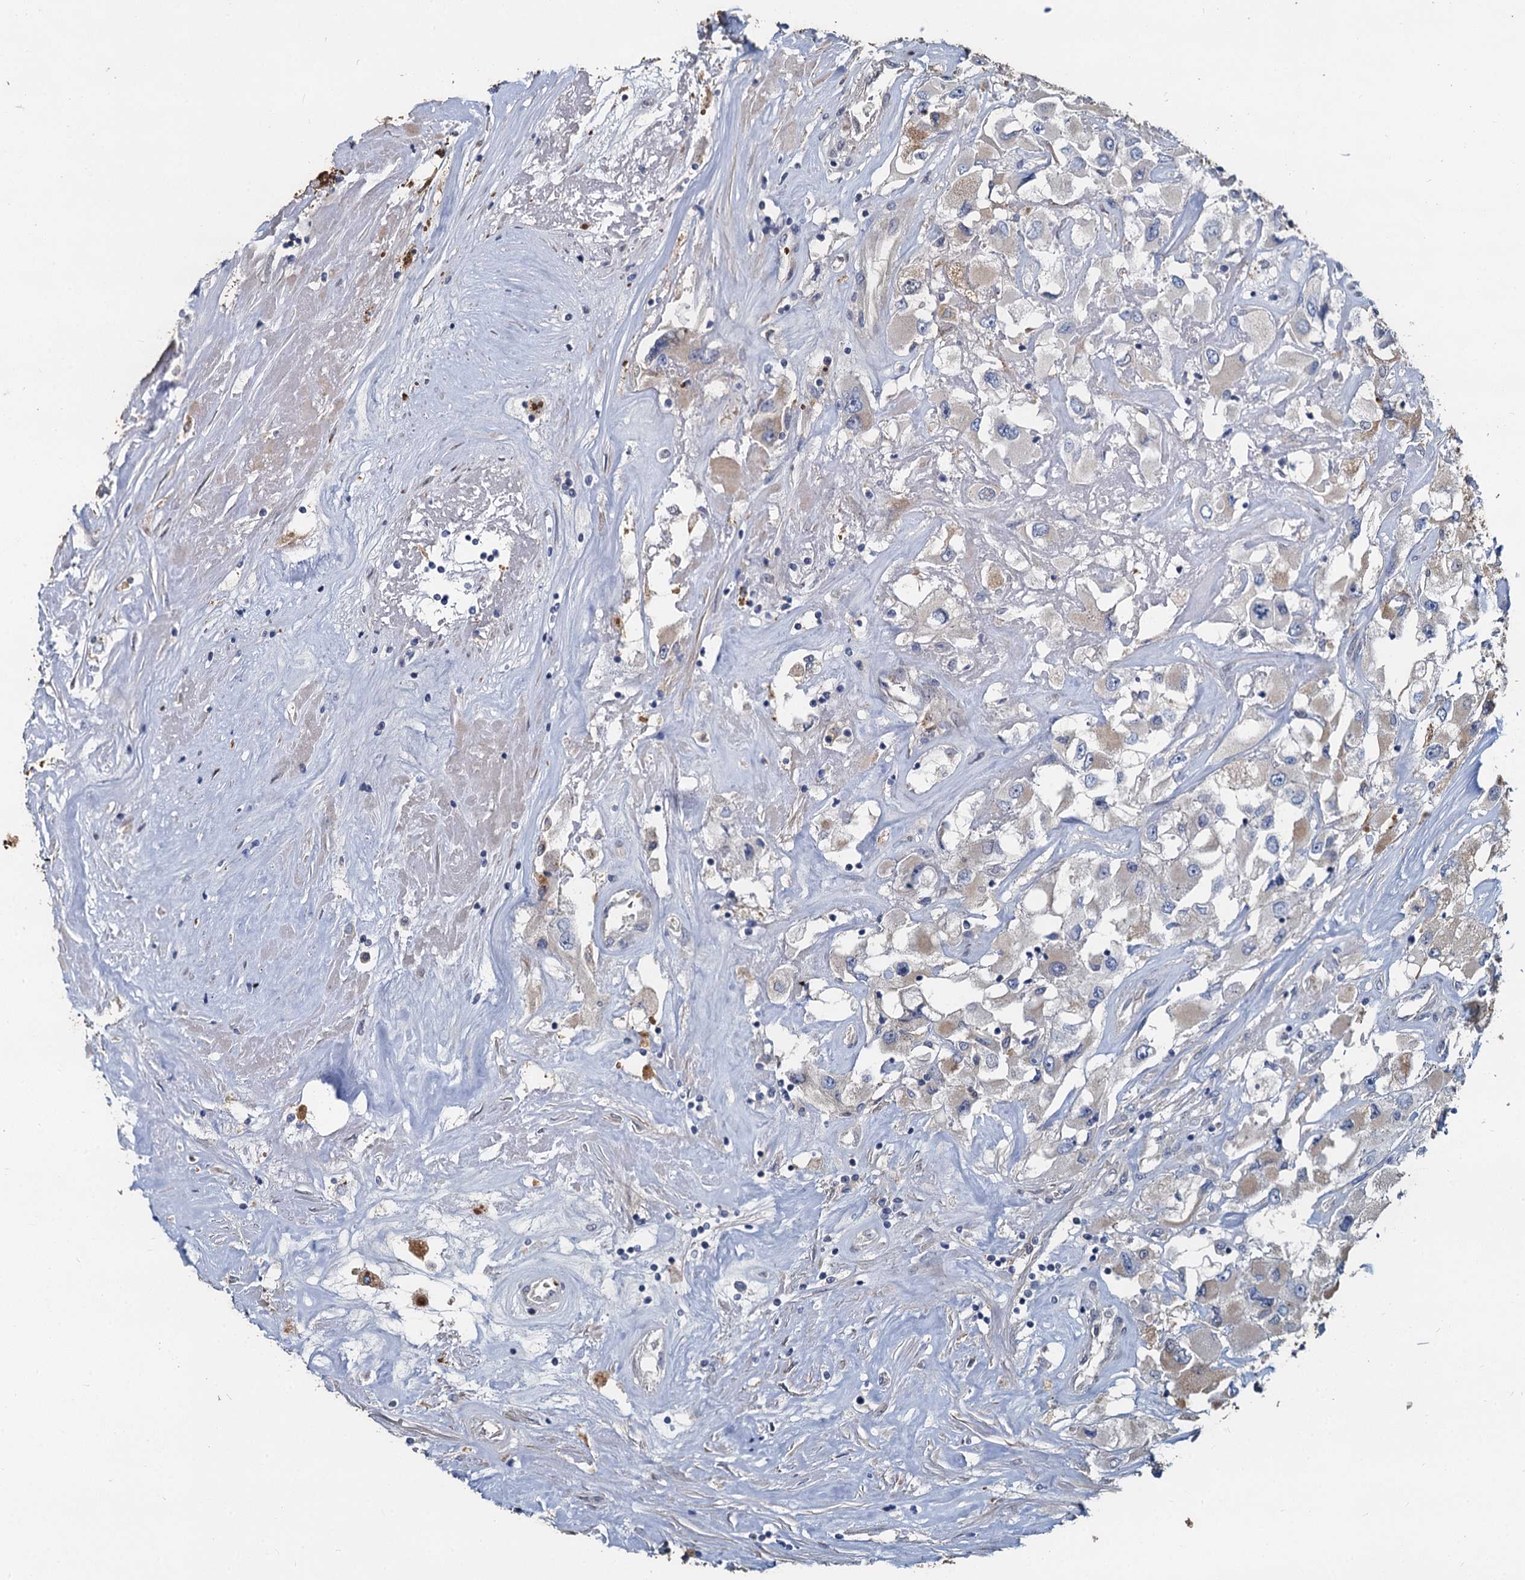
{"staining": {"intensity": "negative", "quantity": "none", "location": "none"}, "tissue": "renal cancer", "cell_type": "Tumor cells", "image_type": "cancer", "snomed": [{"axis": "morphology", "description": "Adenocarcinoma, NOS"}, {"axis": "topography", "description": "Kidney"}], "caption": "A high-resolution image shows immunohistochemistry (IHC) staining of renal cancer (adenocarcinoma), which displays no significant expression in tumor cells.", "gene": "TCTN2", "patient": {"sex": "female", "age": 52}}